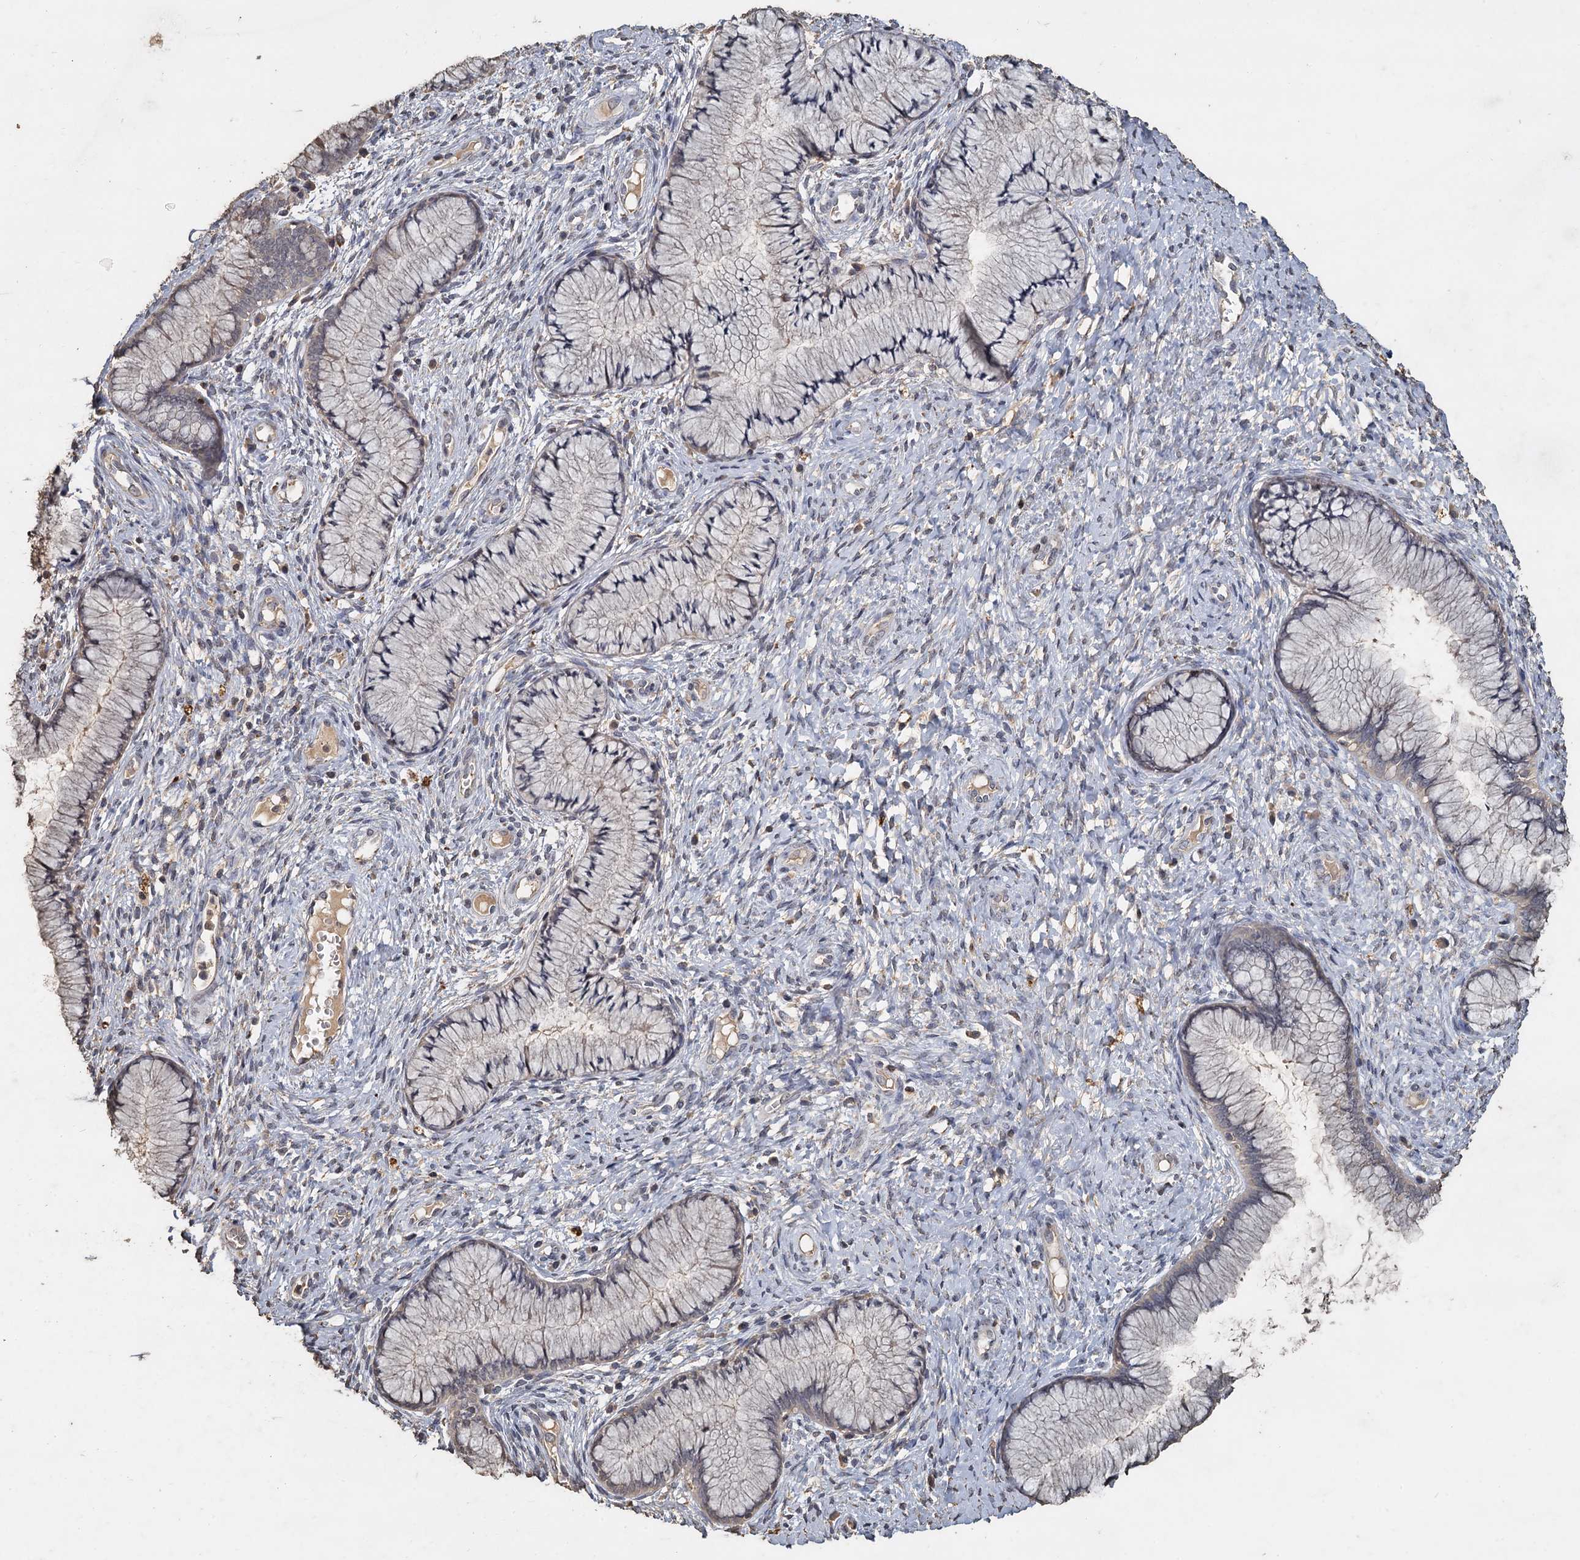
{"staining": {"intensity": "negative", "quantity": "none", "location": "none"}, "tissue": "cervix", "cell_type": "Glandular cells", "image_type": "normal", "snomed": [{"axis": "morphology", "description": "Normal tissue, NOS"}, {"axis": "topography", "description": "Cervix"}], "caption": "This is an immunohistochemistry (IHC) image of normal cervix. There is no staining in glandular cells.", "gene": "CCDC61", "patient": {"sex": "female", "age": 42}}